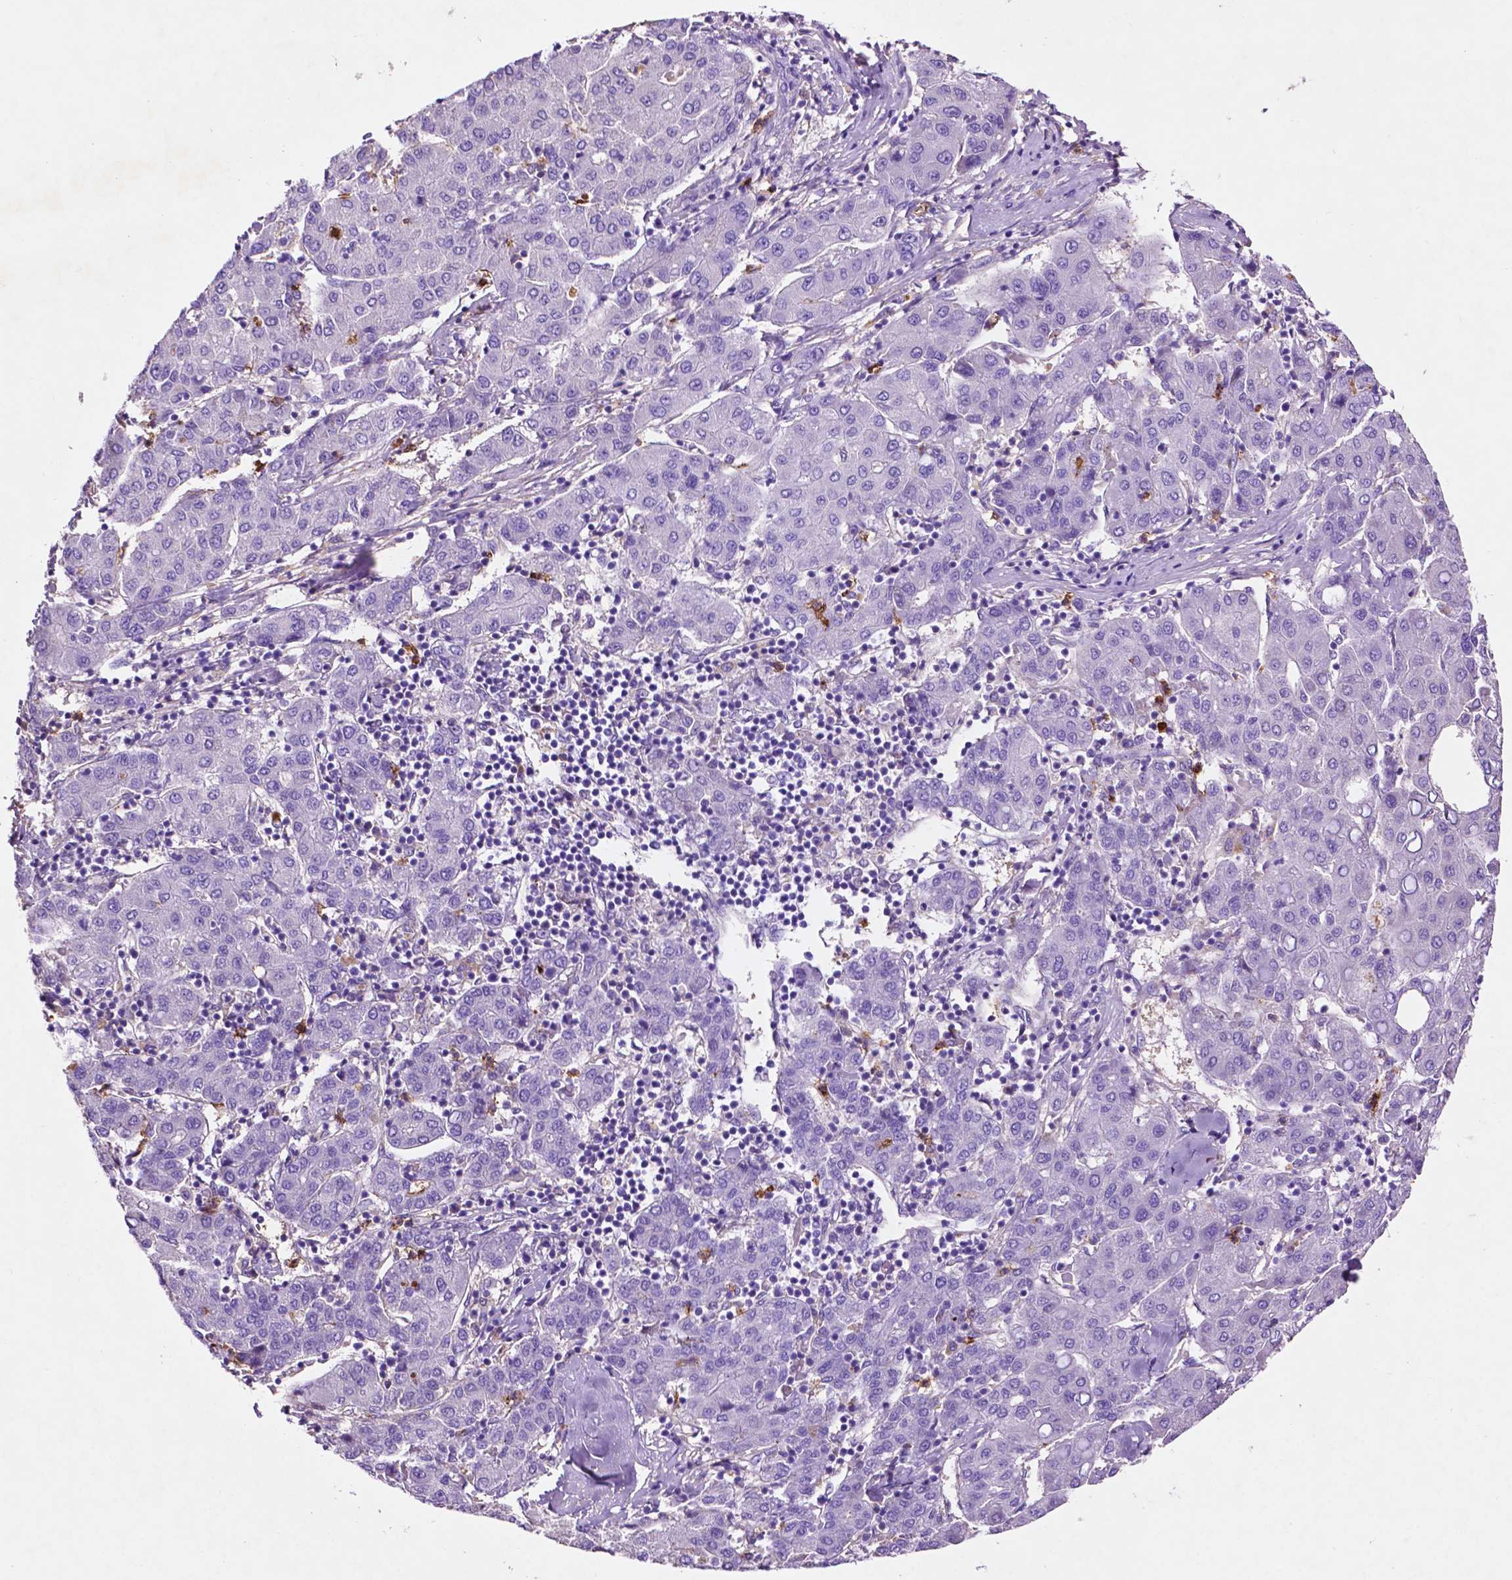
{"staining": {"intensity": "negative", "quantity": "none", "location": "none"}, "tissue": "liver cancer", "cell_type": "Tumor cells", "image_type": "cancer", "snomed": [{"axis": "morphology", "description": "Carcinoma, Hepatocellular, NOS"}, {"axis": "topography", "description": "Liver"}], "caption": "This is an IHC histopathology image of liver hepatocellular carcinoma. There is no positivity in tumor cells.", "gene": "GDPD5", "patient": {"sex": "male", "age": 65}}